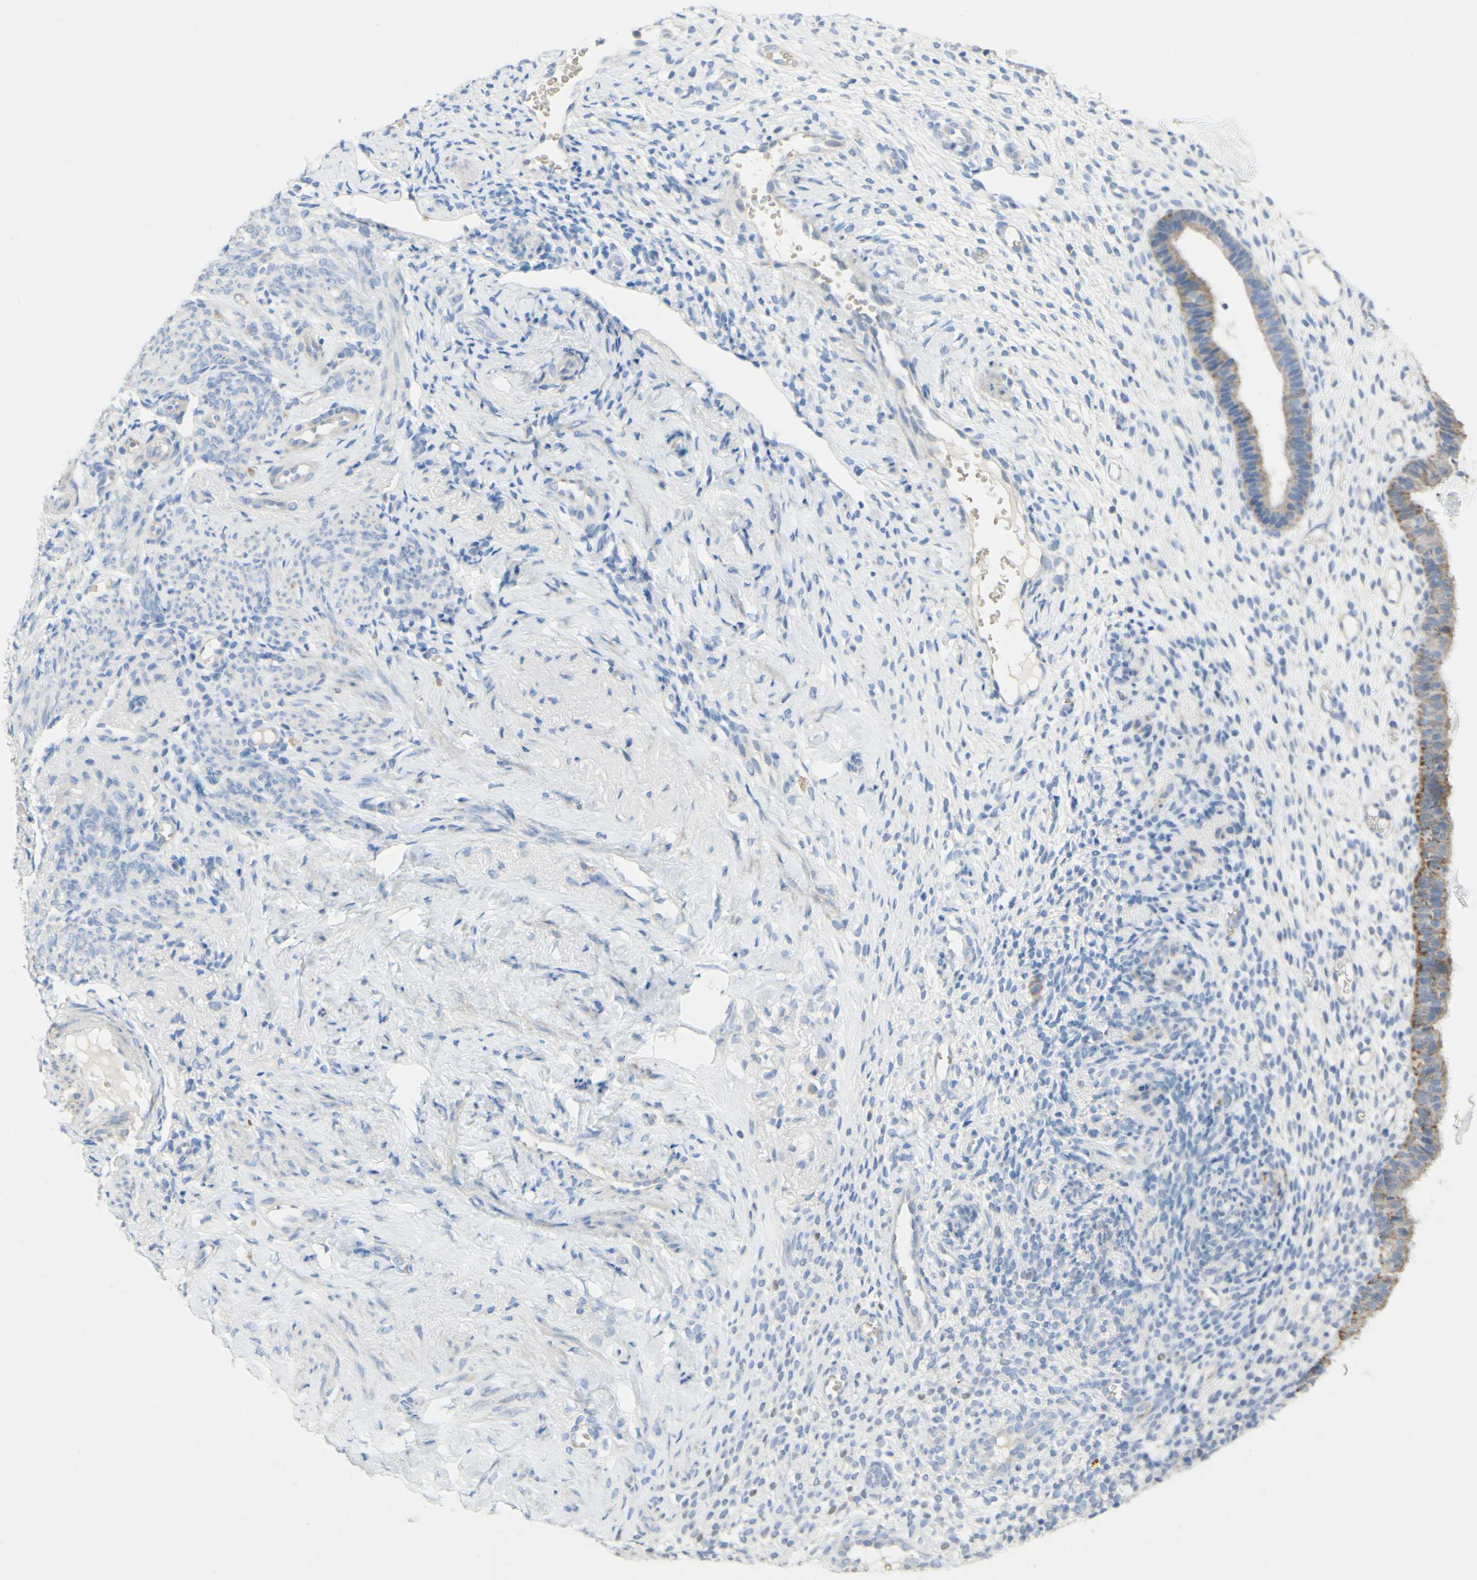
{"staining": {"intensity": "negative", "quantity": "none", "location": "none"}, "tissue": "endometrium", "cell_type": "Cells in endometrial stroma", "image_type": "normal", "snomed": [{"axis": "morphology", "description": "Normal tissue, NOS"}, {"axis": "topography", "description": "Endometrium"}], "caption": "Benign endometrium was stained to show a protein in brown. There is no significant staining in cells in endometrial stroma.", "gene": "ACADL", "patient": {"sex": "female", "age": 61}}